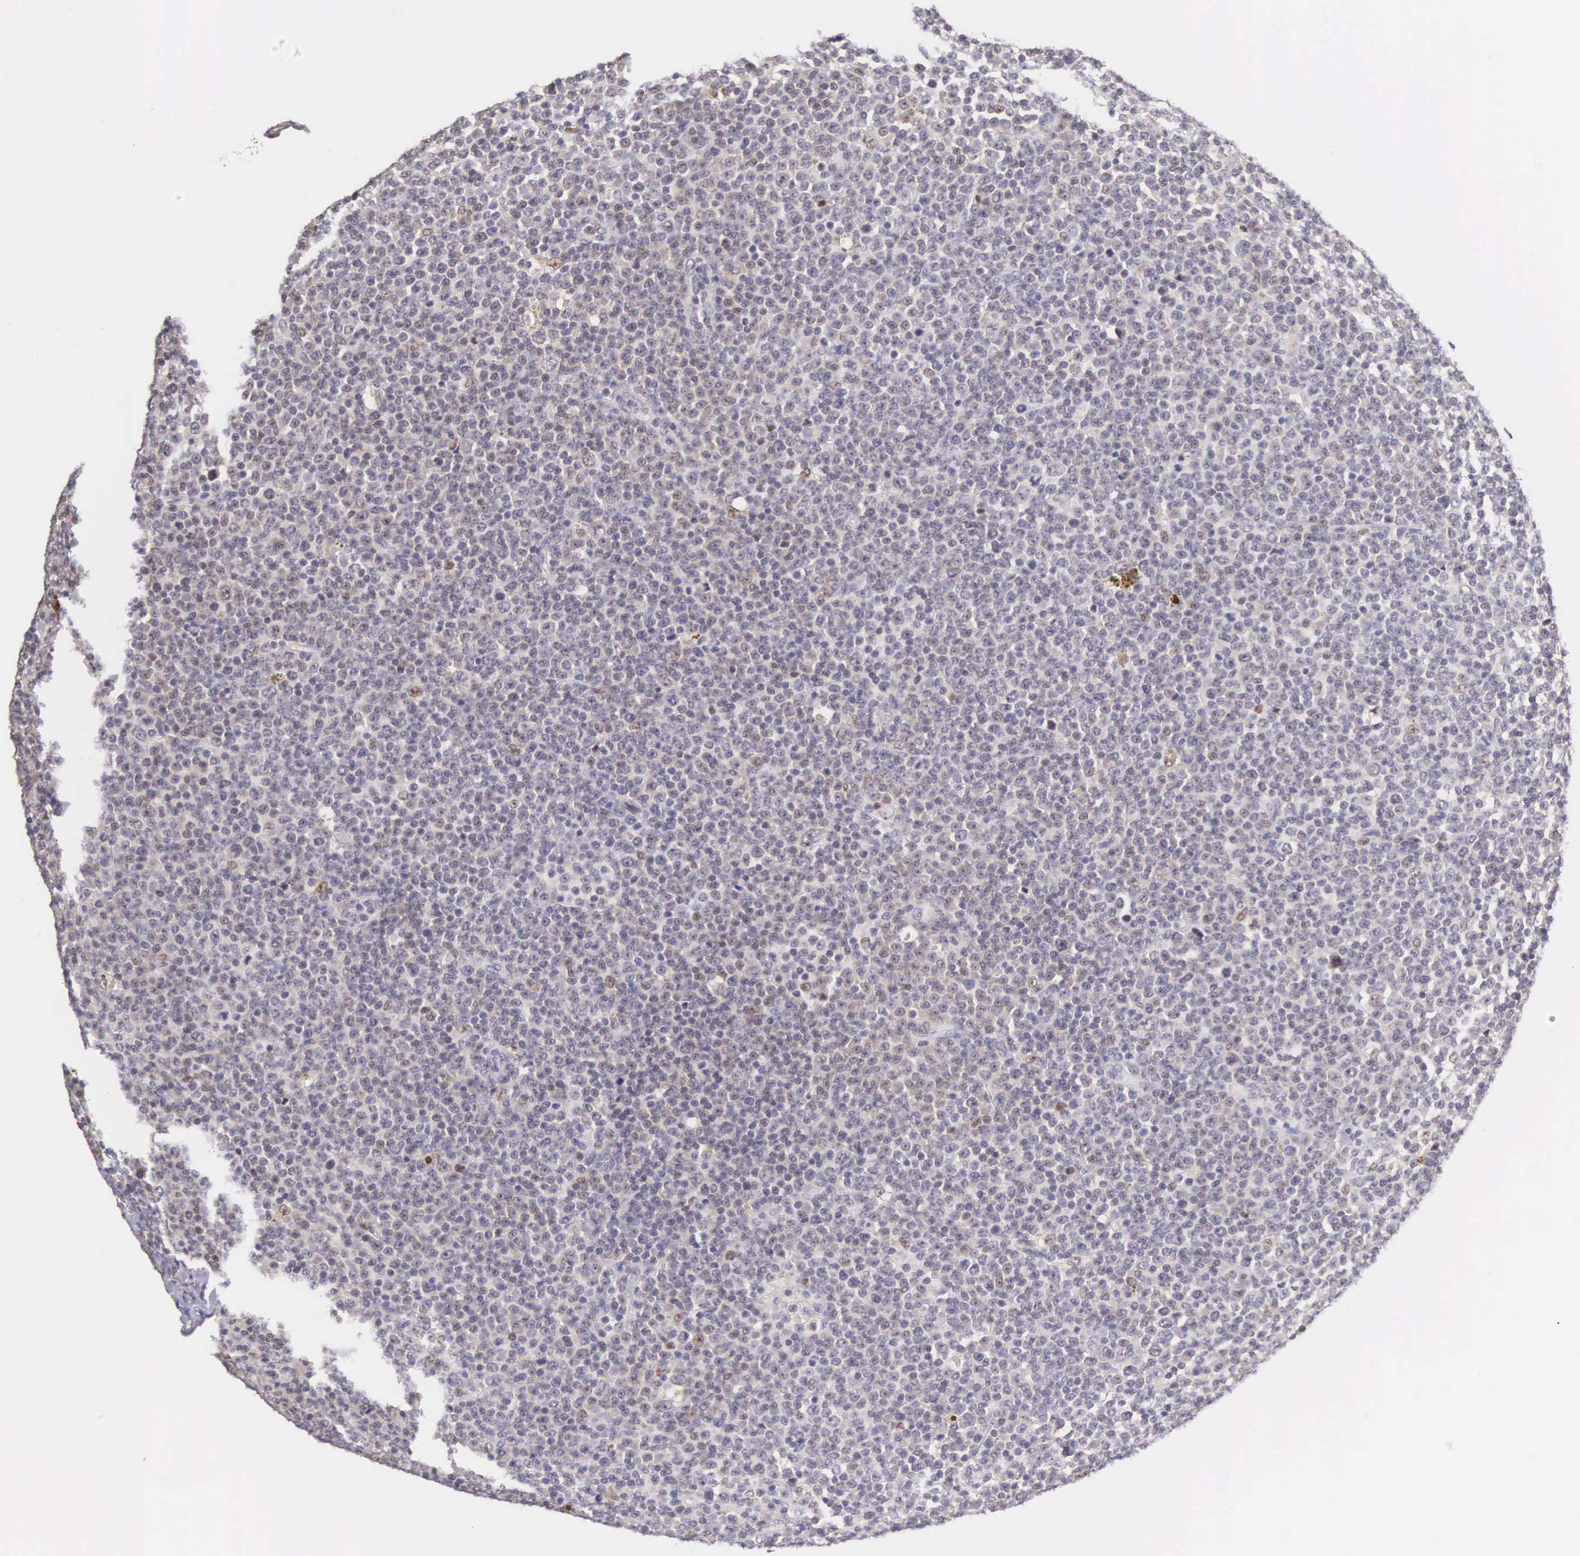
{"staining": {"intensity": "weak", "quantity": "<25%", "location": "nuclear"}, "tissue": "lymphoma", "cell_type": "Tumor cells", "image_type": "cancer", "snomed": [{"axis": "morphology", "description": "Malignant lymphoma, non-Hodgkin's type, Low grade"}, {"axis": "topography", "description": "Lymph node"}], "caption": "High power microscopy micrograph of an immunohistochemistry (IHC) histopathology image of lymphoma, revealing no significant expression in tumor cells.", "gene": "GRK3", "patient": {"sex": "male", "age": 50}}